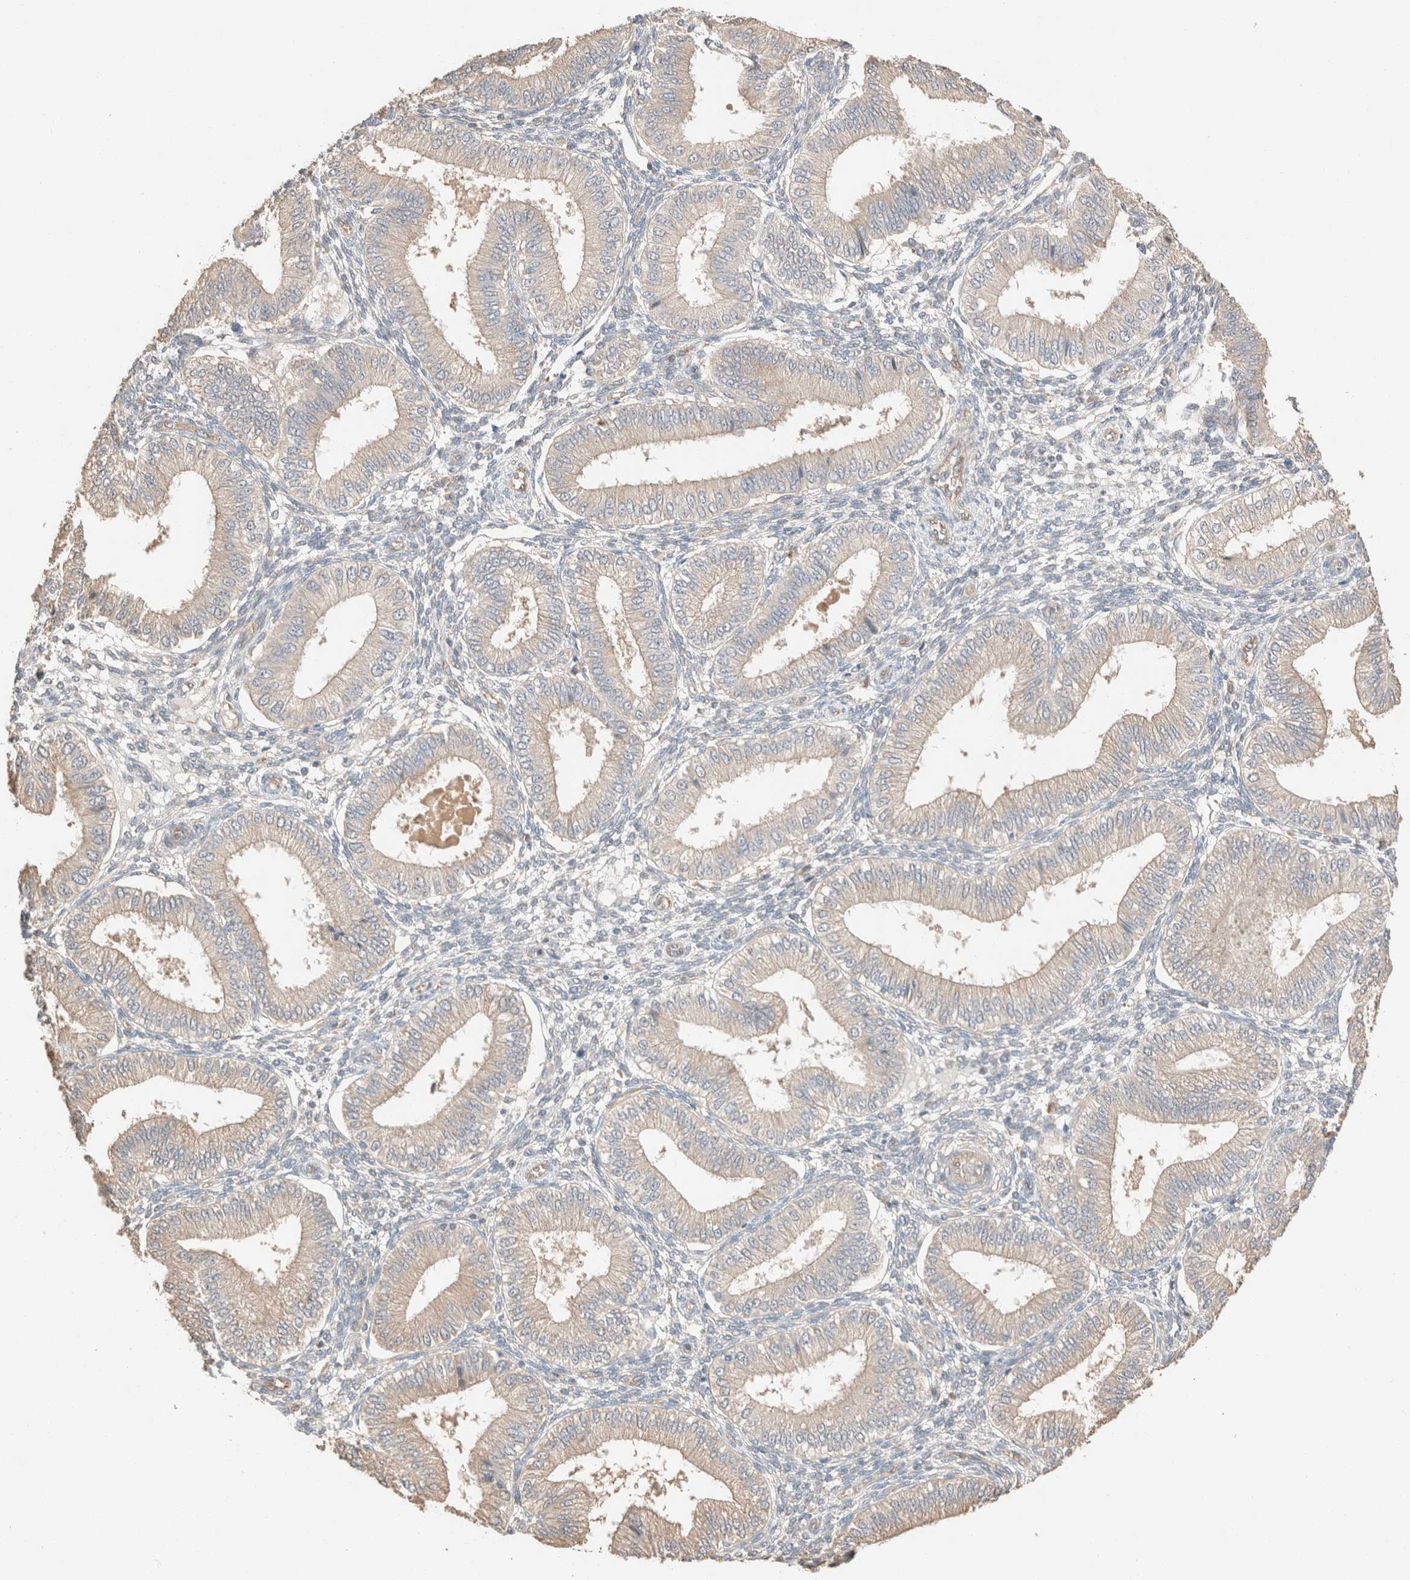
{"staining": {"intensity": "weak", "quantity": "<25%", "location": "cytoplasmic/membranous"}, "tissue": "endometrium", "cell_type": "Cells in endometrial stroma", "image_type": "normal", "snomed": [{"axis": "morphology", "description": "Normal tissue, NOS"}, {"axis": "topography", "description": "Endometrium"}], "caption": "This micrograph is of benign endometrium stained with immunohistochemistry (IHC) to label a protein in brown with the nuclei are counter-stained blue. There is no positivity in cells in endometrial stroma. The staining is performed using DAB brown chromogen with nuclei counter-stained in using hematoxylin.", "gene": "TUBD1", "patient": {"sex": "female", "age": 39}}